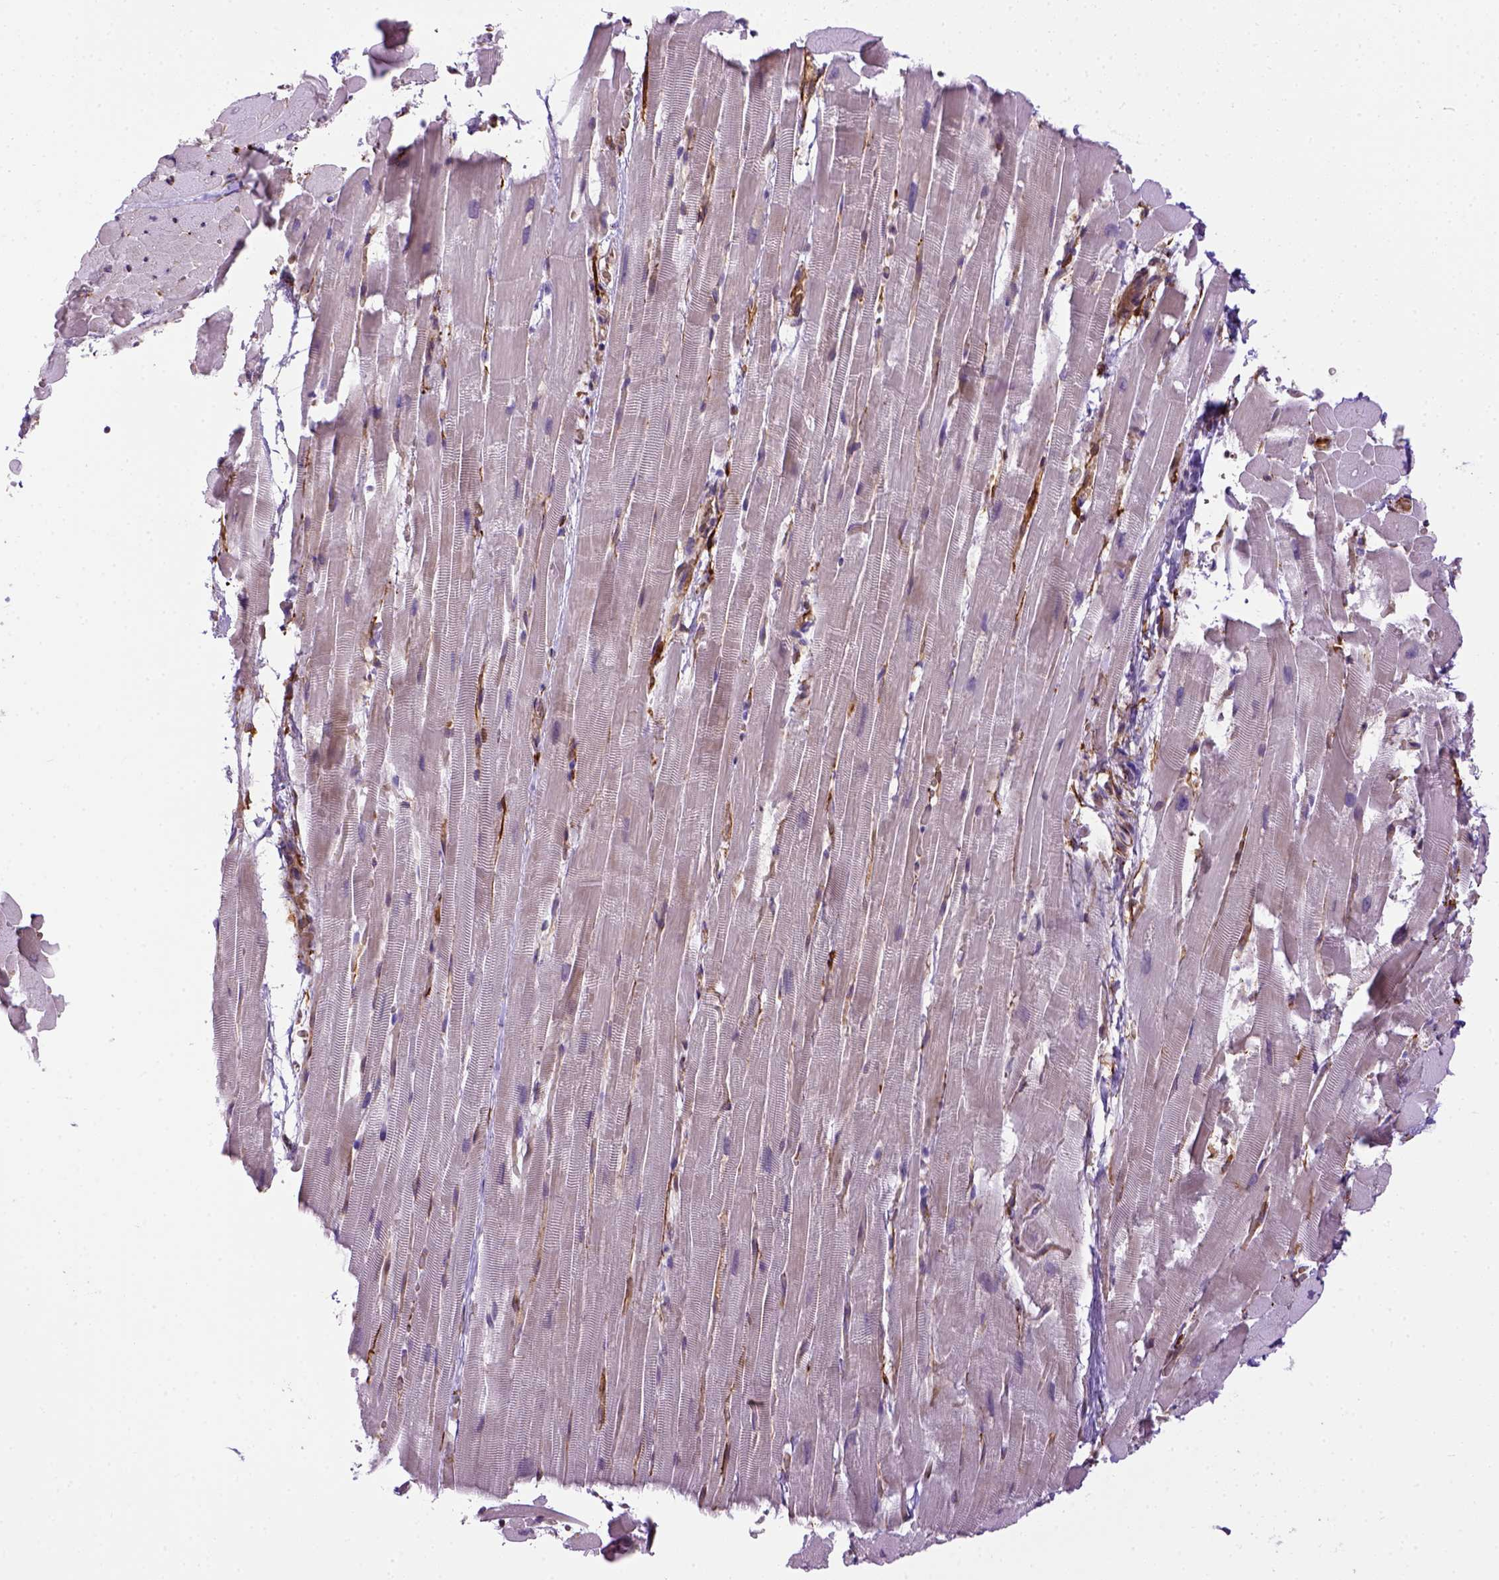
{"staining": {"intensity": "moderate", "quantity": "<25%", "location": "cytoplasmic/membranous"}, "tissue": "heart muscle", "cell_type": "Cardiomyocytes", "image_type": "normal", "snomed": [{"axis": "morphology", "description": "Normal tissue, NOS"}, {"axis": "topography", "description": "Heart"}], "caption": "A micrograph of human heart muscle stained for a protein displays moderate cytoplasmic/membranous brown staining in cardiomyocytes. Ihc stains the protein of interest in brown and the nuclei are stained blue.", "gene": "KAZN", "patient": {"sex": "male", "age": 37}}